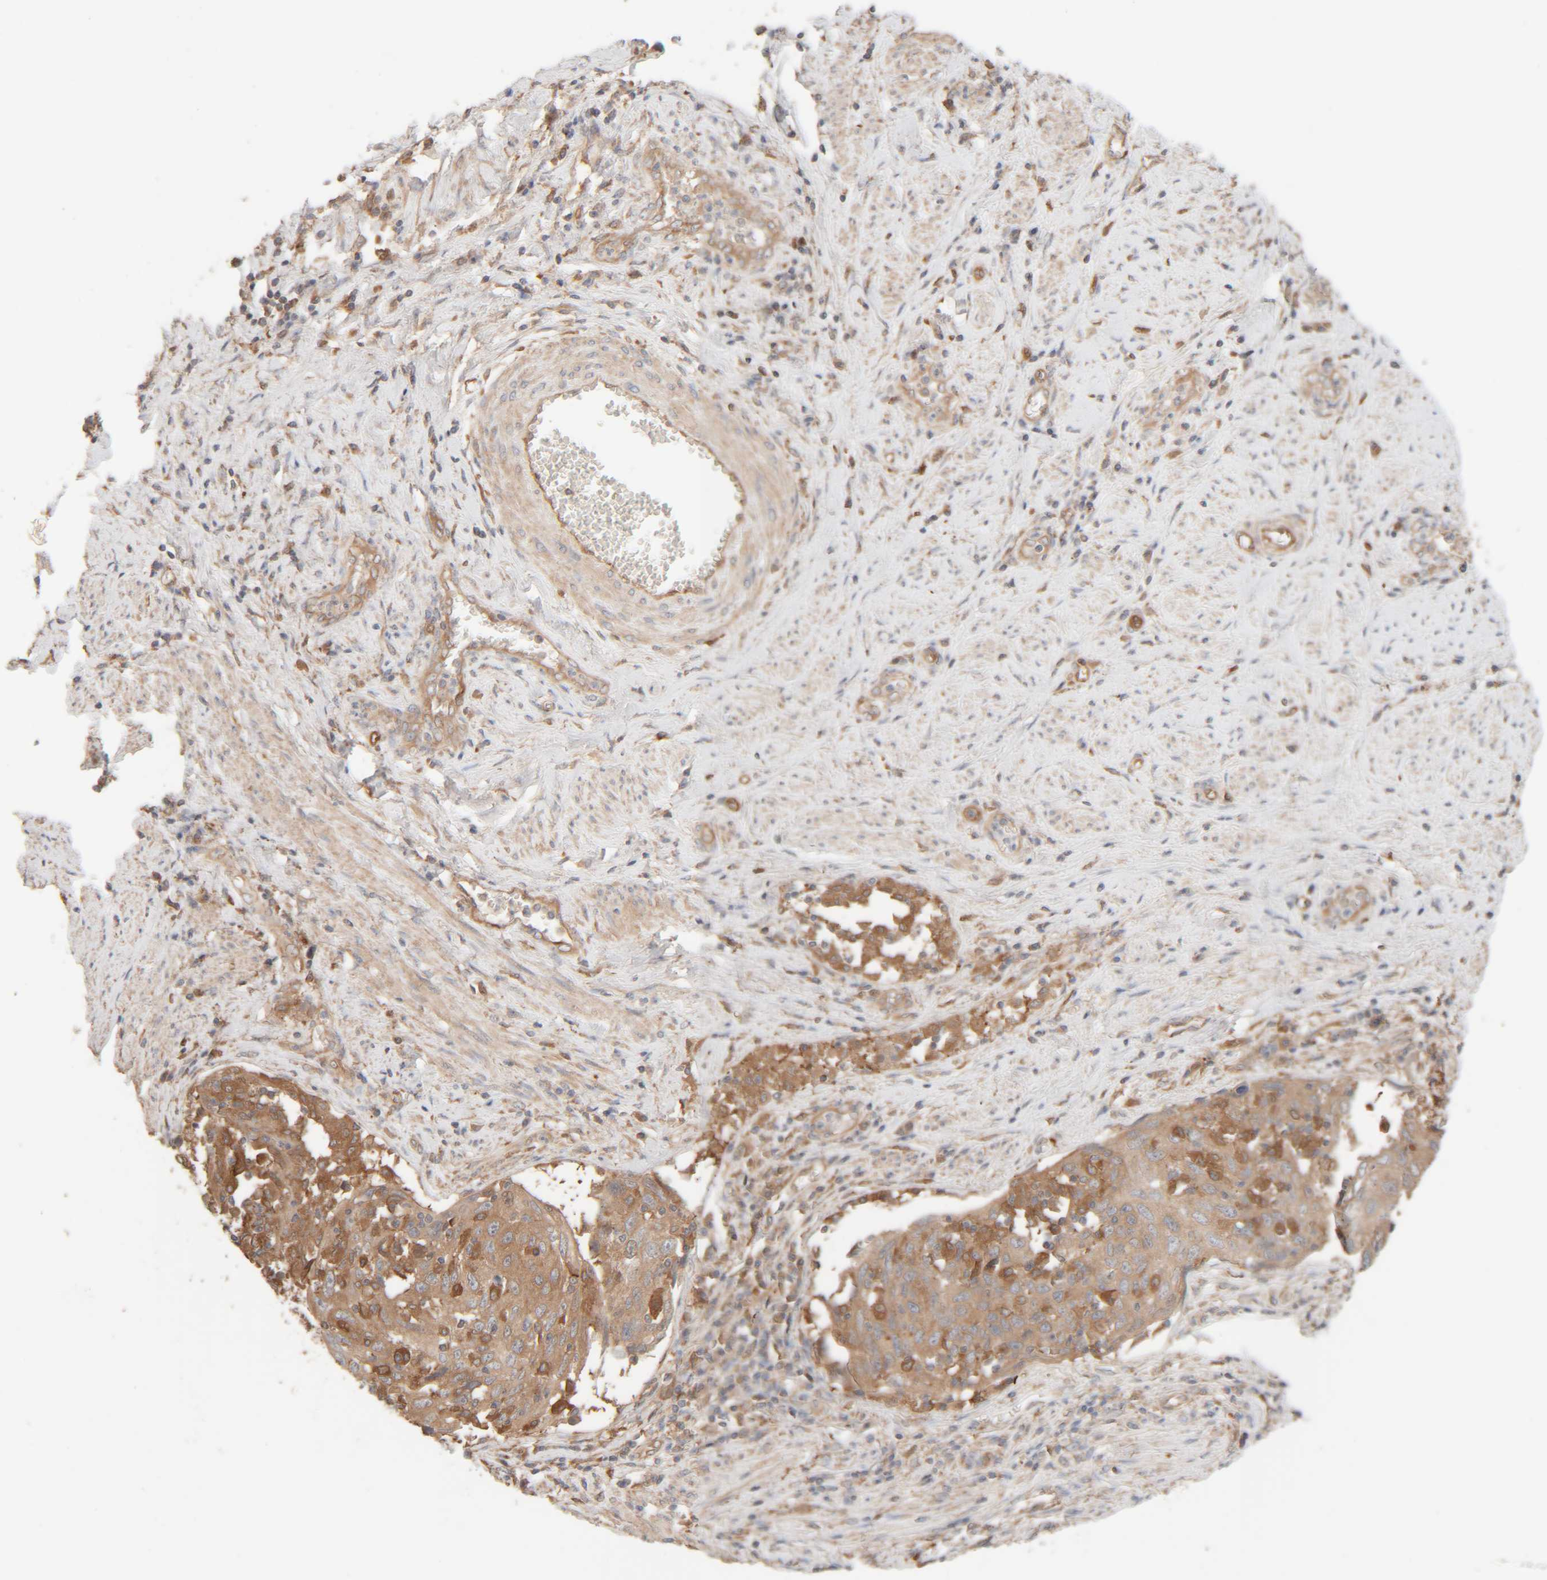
{"staining": {"intensity": "moderate", "quantity": ">75%", "location": "cytoplasmic/membranous"}, "tissue": "cervical cancer", "cell_type": "Tumor cells", "image_type": "cancer", "snomed": [{"axis": "morphology", "description": "Squamous cell carcinoma, NOS"}, {"axis": "topography", "description": "Cervix"}], "caption": "IHC of cervical squamous cell carcinoma shows medium levels of moderate cytoplasmic/membranous expression in about >75% of tumor cells.", "gene": "TMEM192", "patient": {"sex": "female", "age": 53}}